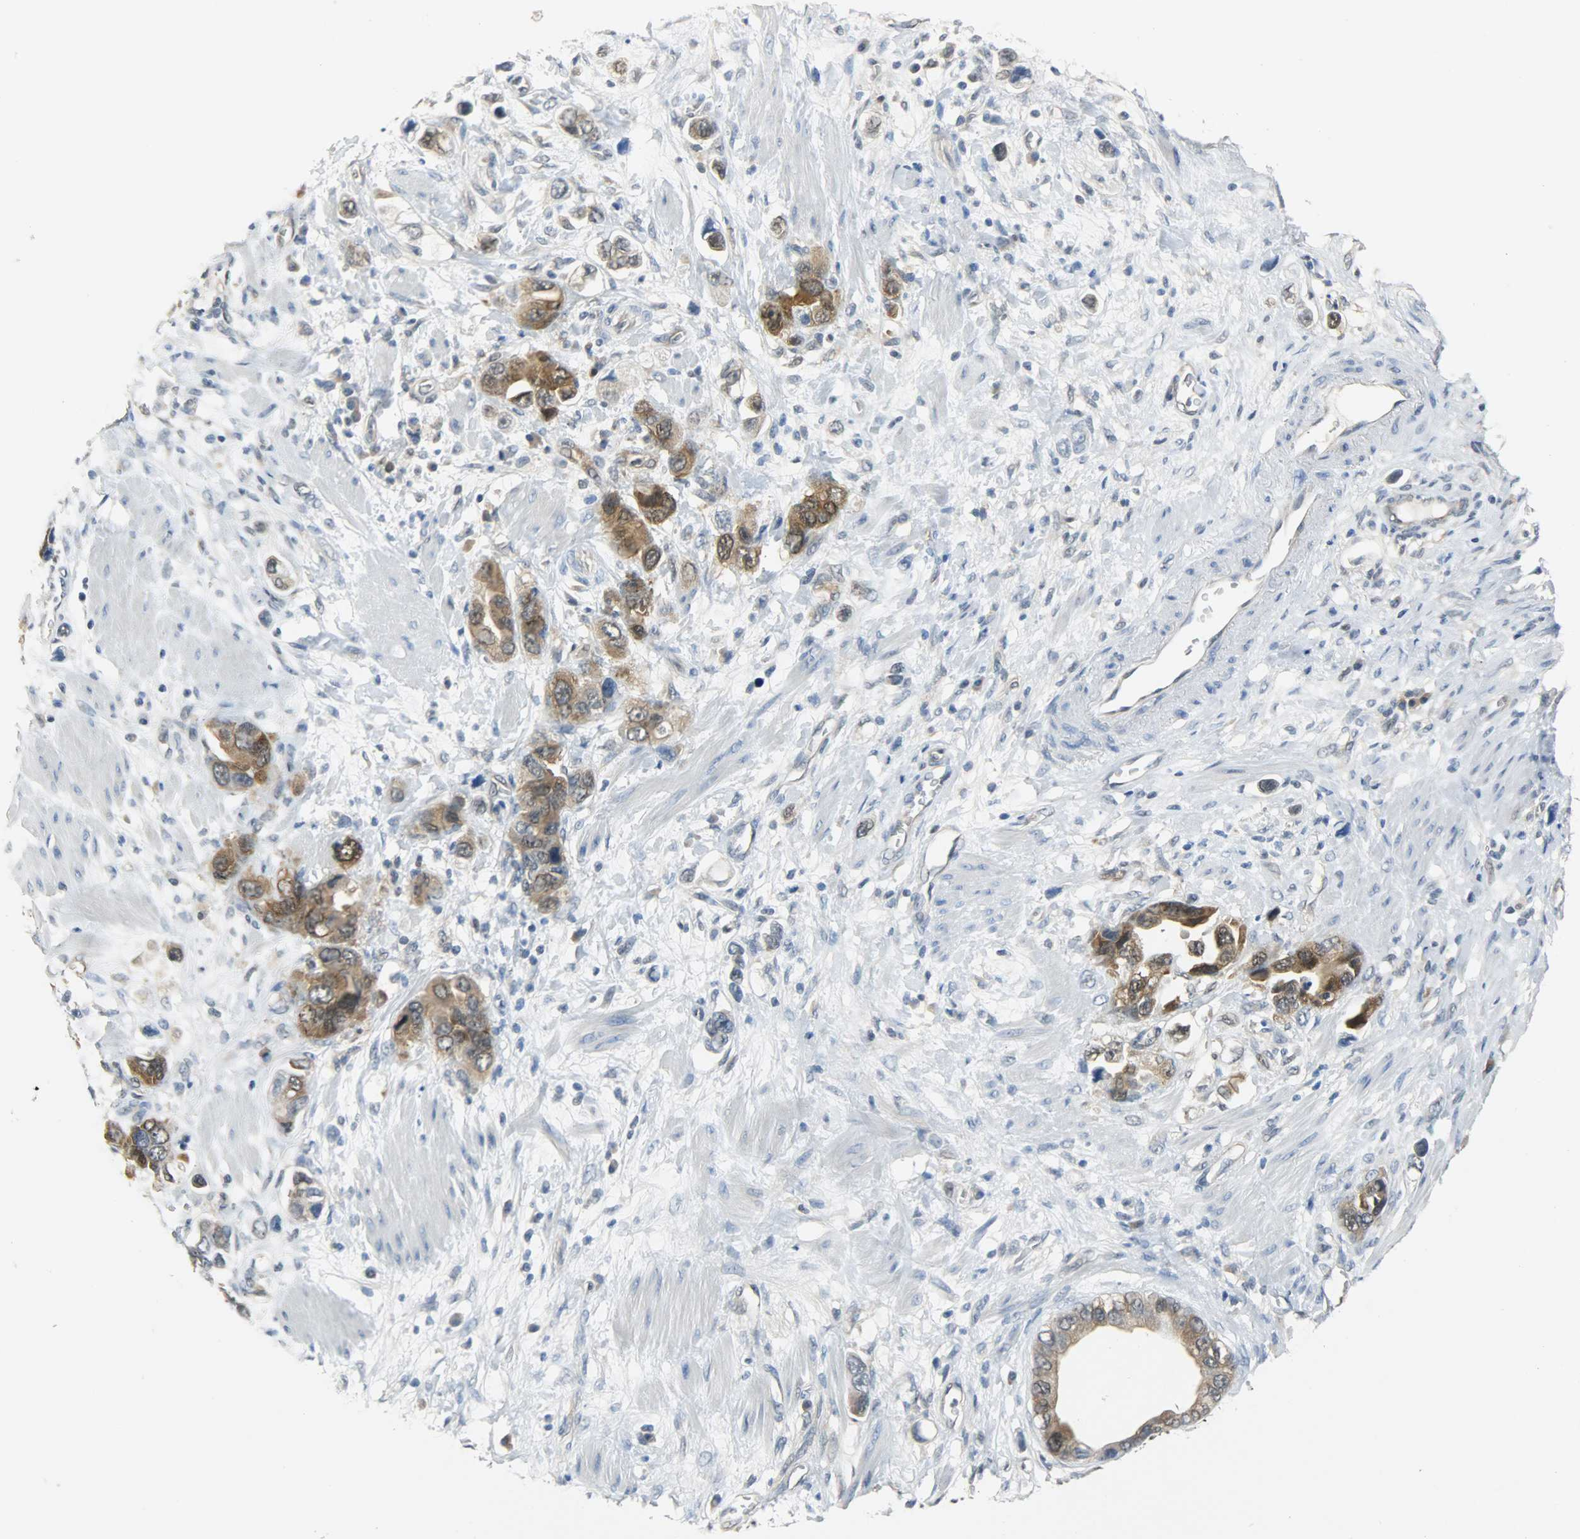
{"staining": {"intensity": "strong", "quantity": ">75%", "location": "cytoplasmic/membranous,nuclear"}, "tissue": "stomach cancer", "cell_type": "Tumor cells", "image_type": "cancer", "snomed": [{"axis": "morphology", "description": "Adenocarcinoma, NOS"}, {"axis": "topography", "description": "Stomach, lower"}], "caption": "Brown immunohistochemical staining in stomach cancer (adenocarcinoma) exhibits strong cytoplasmic/membranous and nuclear staining in about >75% of tumor cells.", "gene": "EIF4EBP1", "patient": {"sex": "female", "age": 93}}